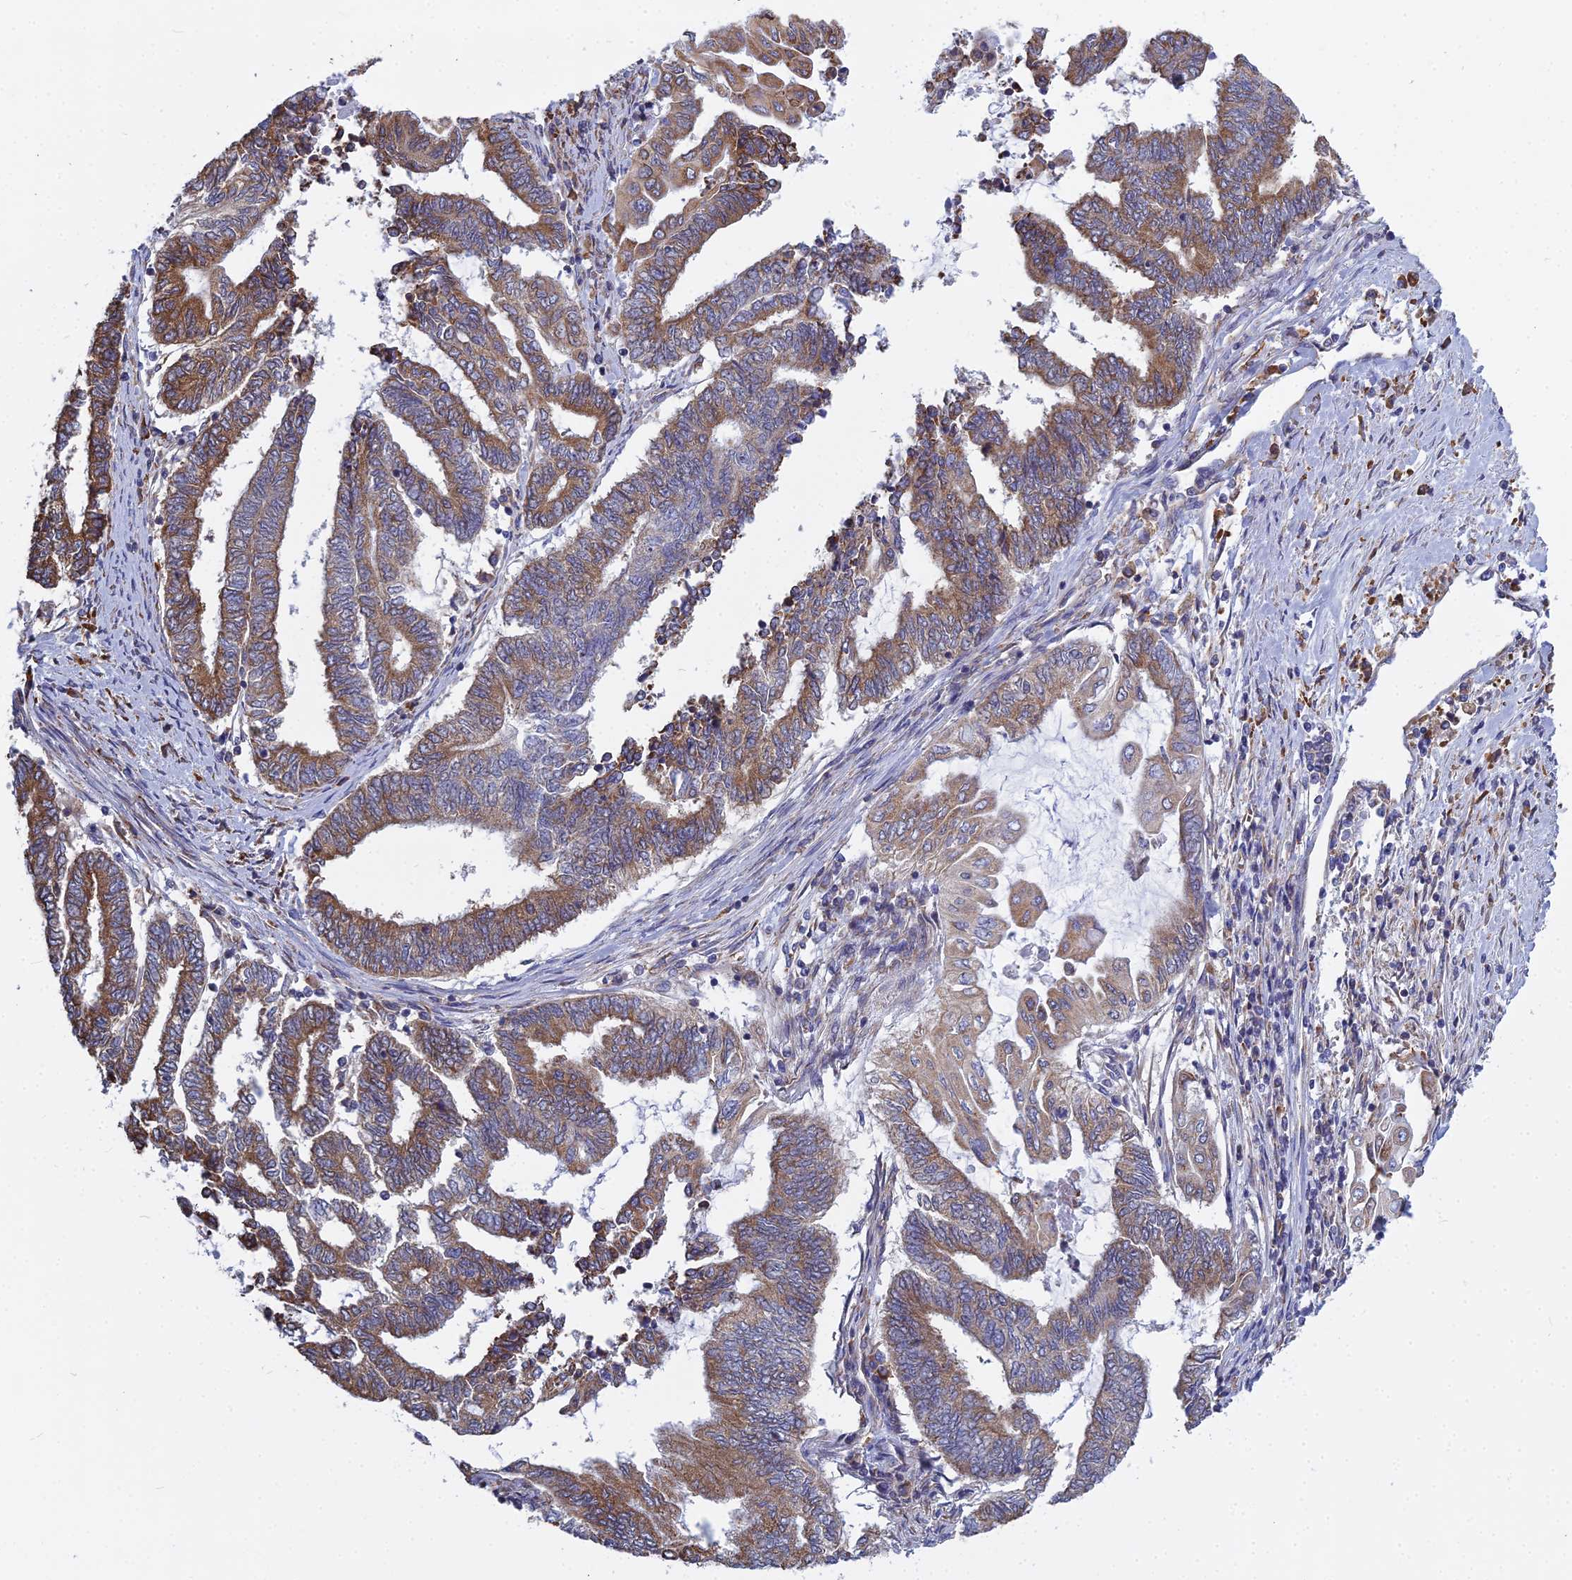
{"staining": {"intensity": "moderate", "quantity": ">75%", "location": "cytoplasmic/membranous"}, "tissue": "endometrial cancer", "cell_type": "Tumor cells", "image_type": "cancer", "snomed": [{"axis": "morphology", "description": "Adenocarcinoma, NOS"}, {"axis": "topography", "description": "Uterus"}, {"axis": "topography", "description": "Endometrium"}], "caption": "Protein expression analysis of endometrial cancer (adenocarcinoma) demonstrates moderate cytoplasmic/membranous positivity in about >75% of tumor cells.", "gene": "KIAA1143", "patient": {"sex": "female", "age": 70}}